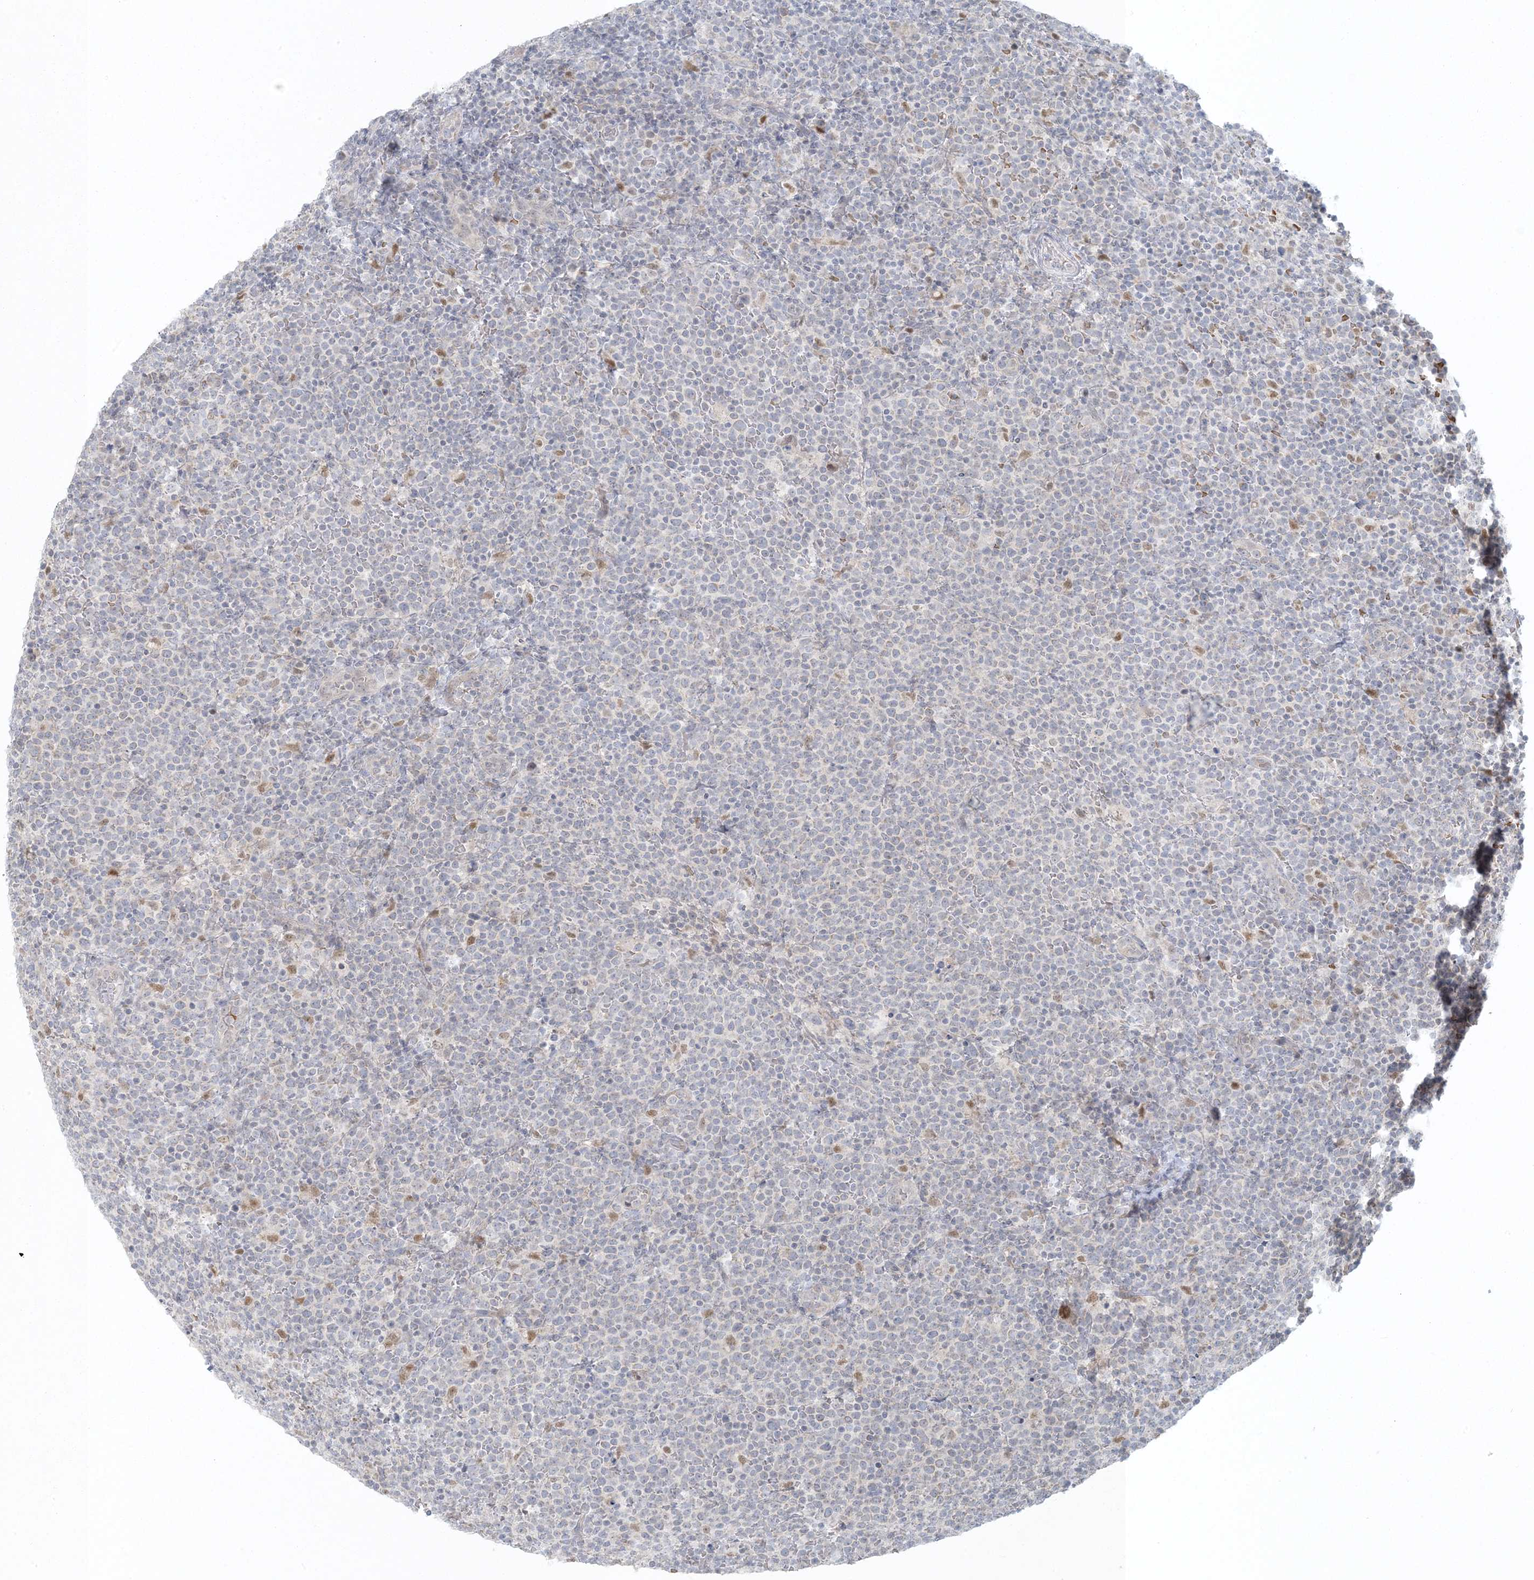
{"staining": {"intensity": "negative", "quantity": "none", "location": "none"}, "tissue": "lymphoma", "cell_type": "Tumor cells", "image_type": "cancer", "snomed": [{"axis": "morphology", "description": "Malignant lymphoma, non-Hodgkin's type, High grade"}, {"axis": "topography", "description": "Lymph node"}], "caption": "The image exhibits no staining of tumor cells in malignant lymphoma, non-Hodgkin's type (high-grade).", "gene": "CTDNEP1", "patient": {"sex": "male", "age": 61}}